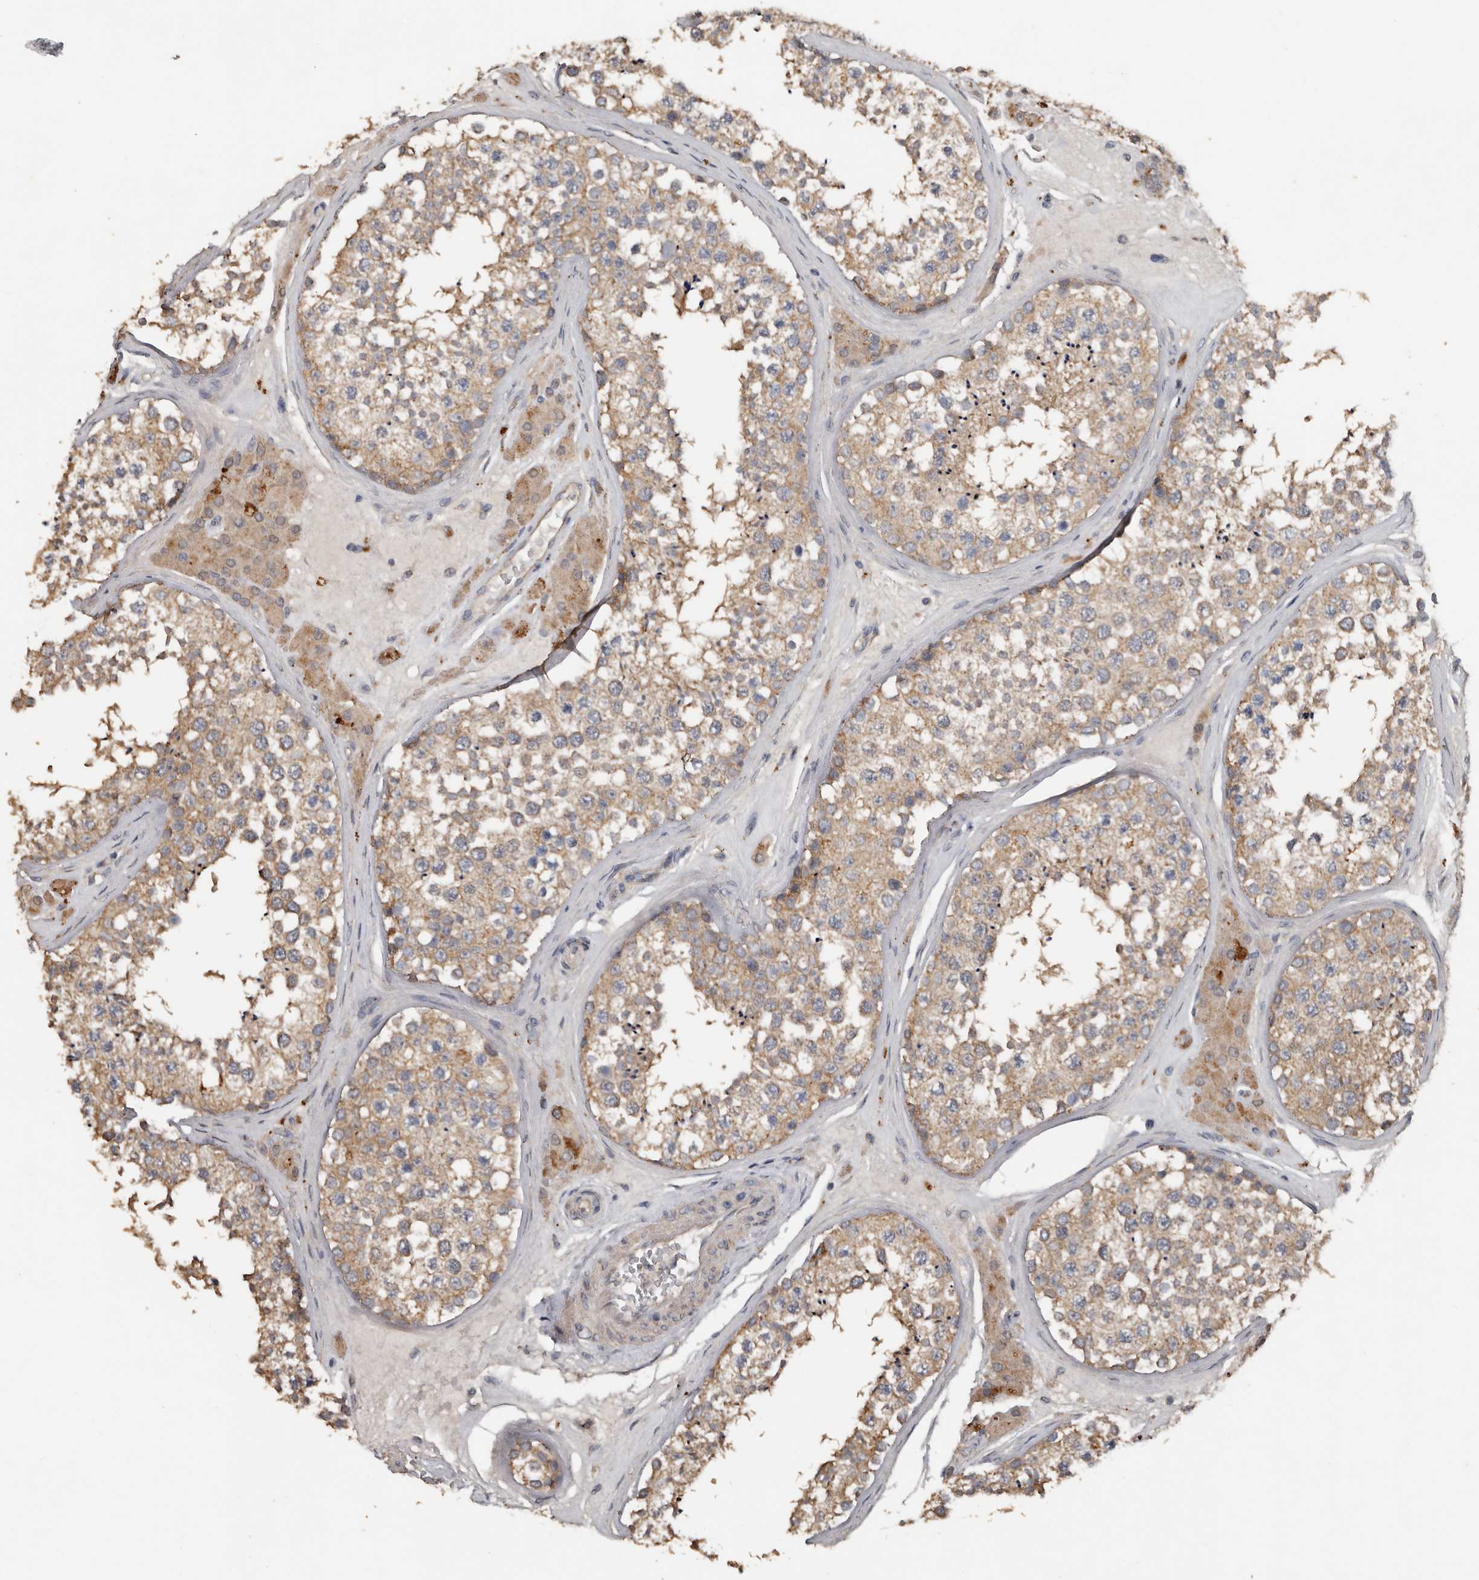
{"staining": {"intensity": "moderate", "quantity": ">75%", "location": "cytoplasmic/membranous"}, "tissue": "testis", "cell_type": "Cells in seminiferous ducts", "image_type": "normal", "snomed": [{"axis": "morphology", "description": "Normal tissue, NOS"}, {"axis": "topography", "description": "Testis"}], "caption": "This histopathology image shows unremarkable testis stained with IHC to label a protein in brown. The cytoplasmic/membranous of cells in seminiferous ducts show moderate positivity for the protein. Nuclei are counter-stained blue.", "gene": "HYAL4", "patient": {"sex": "male", "age": 46}}